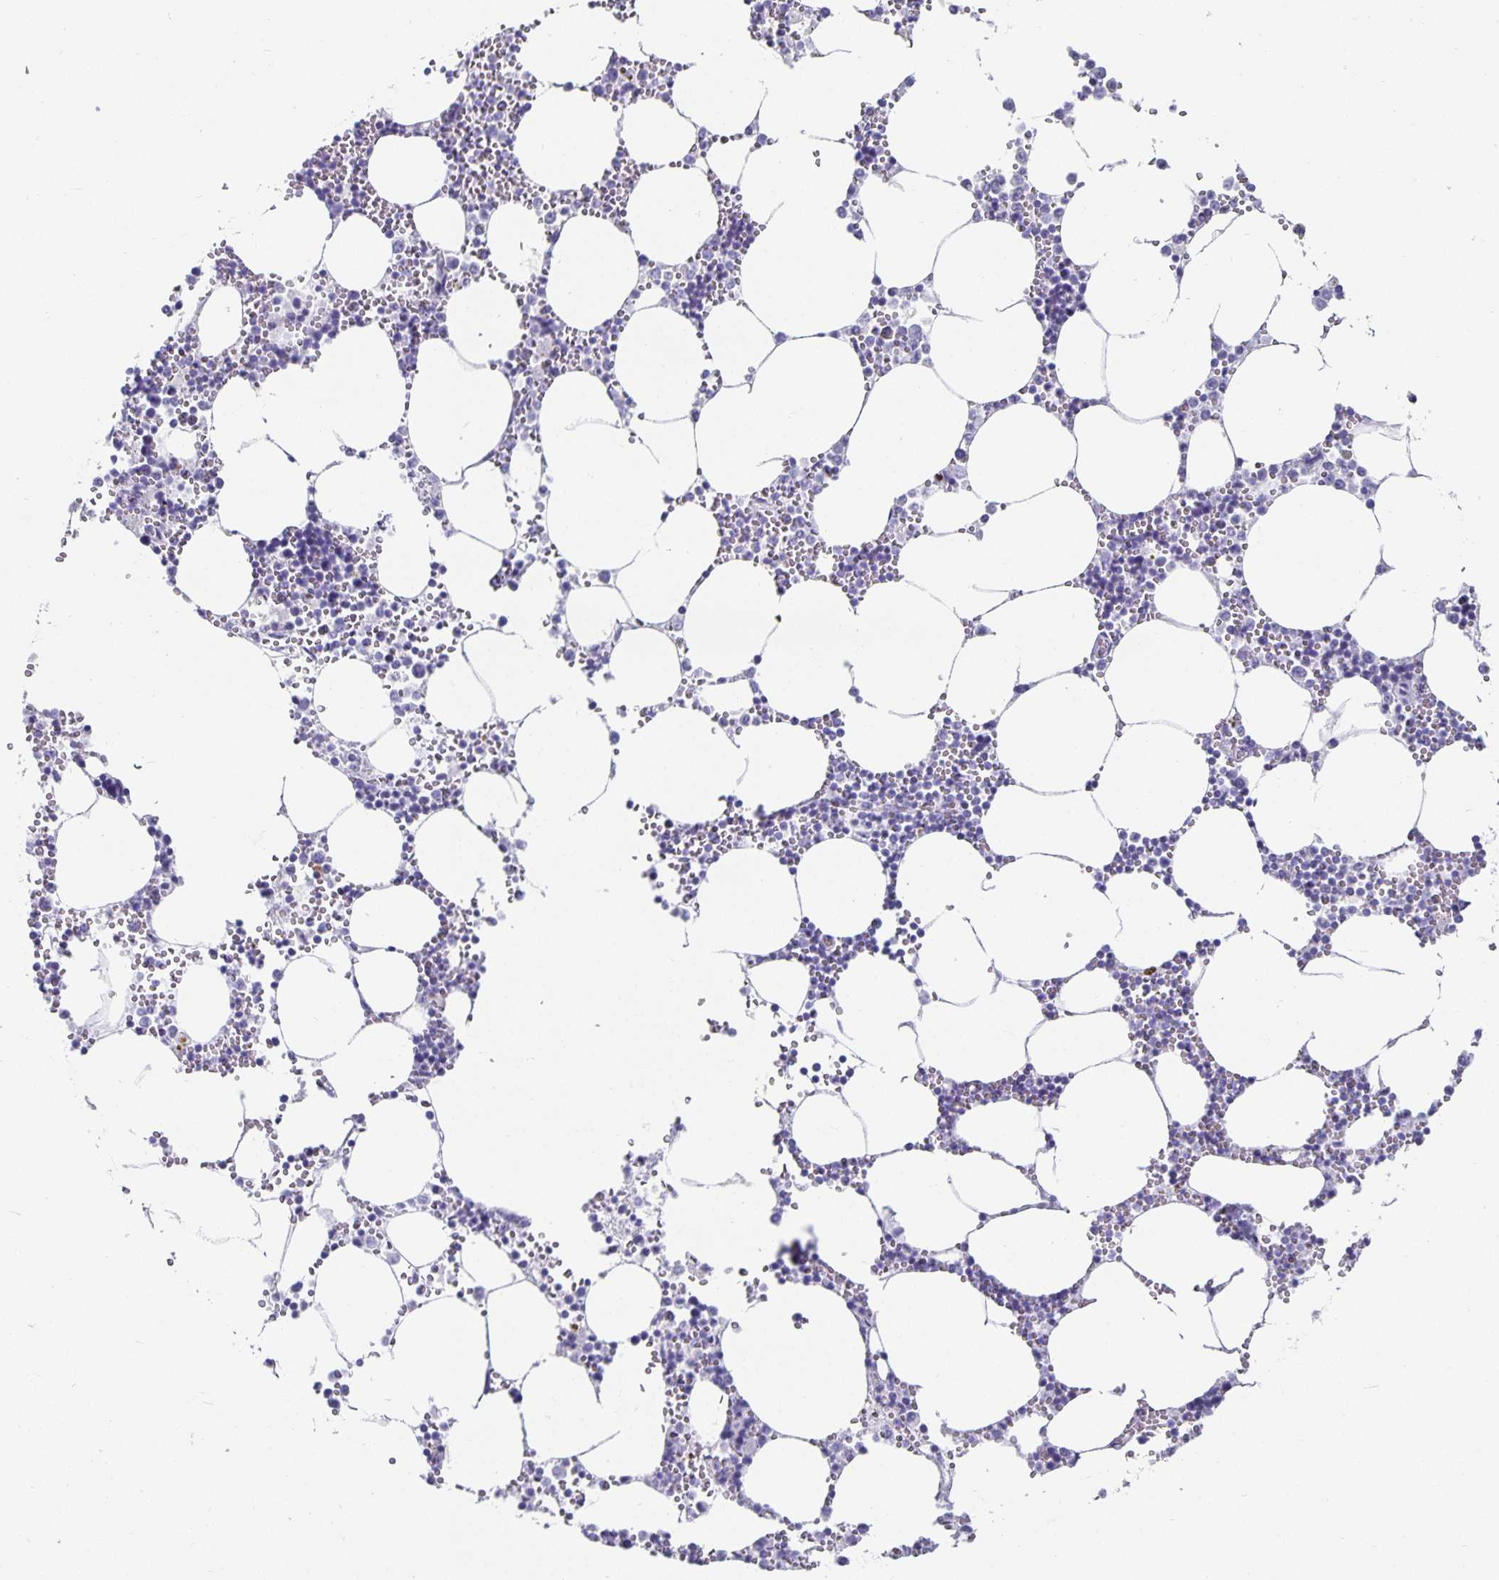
{"staining": {"intensity": "negative", "quantity": "none", "location": "none"}, "tissue": "bone marrow", "cell_type": "Hematopoietic cells", "image_type": "normal", "snomed": [{"axis": "morphology", "description": "Normal tissue, NOS"}, {"axis": "topography", "description": "Bone marrow"}], "caption": "The IHC photomicrograph has no significant expression in hematopoietic cells of bone marrow. (DAB immunohistochemistry (IHC), high magnification).", "gene": "CHGA", "patient": {"sex": "male", "age": 54}}